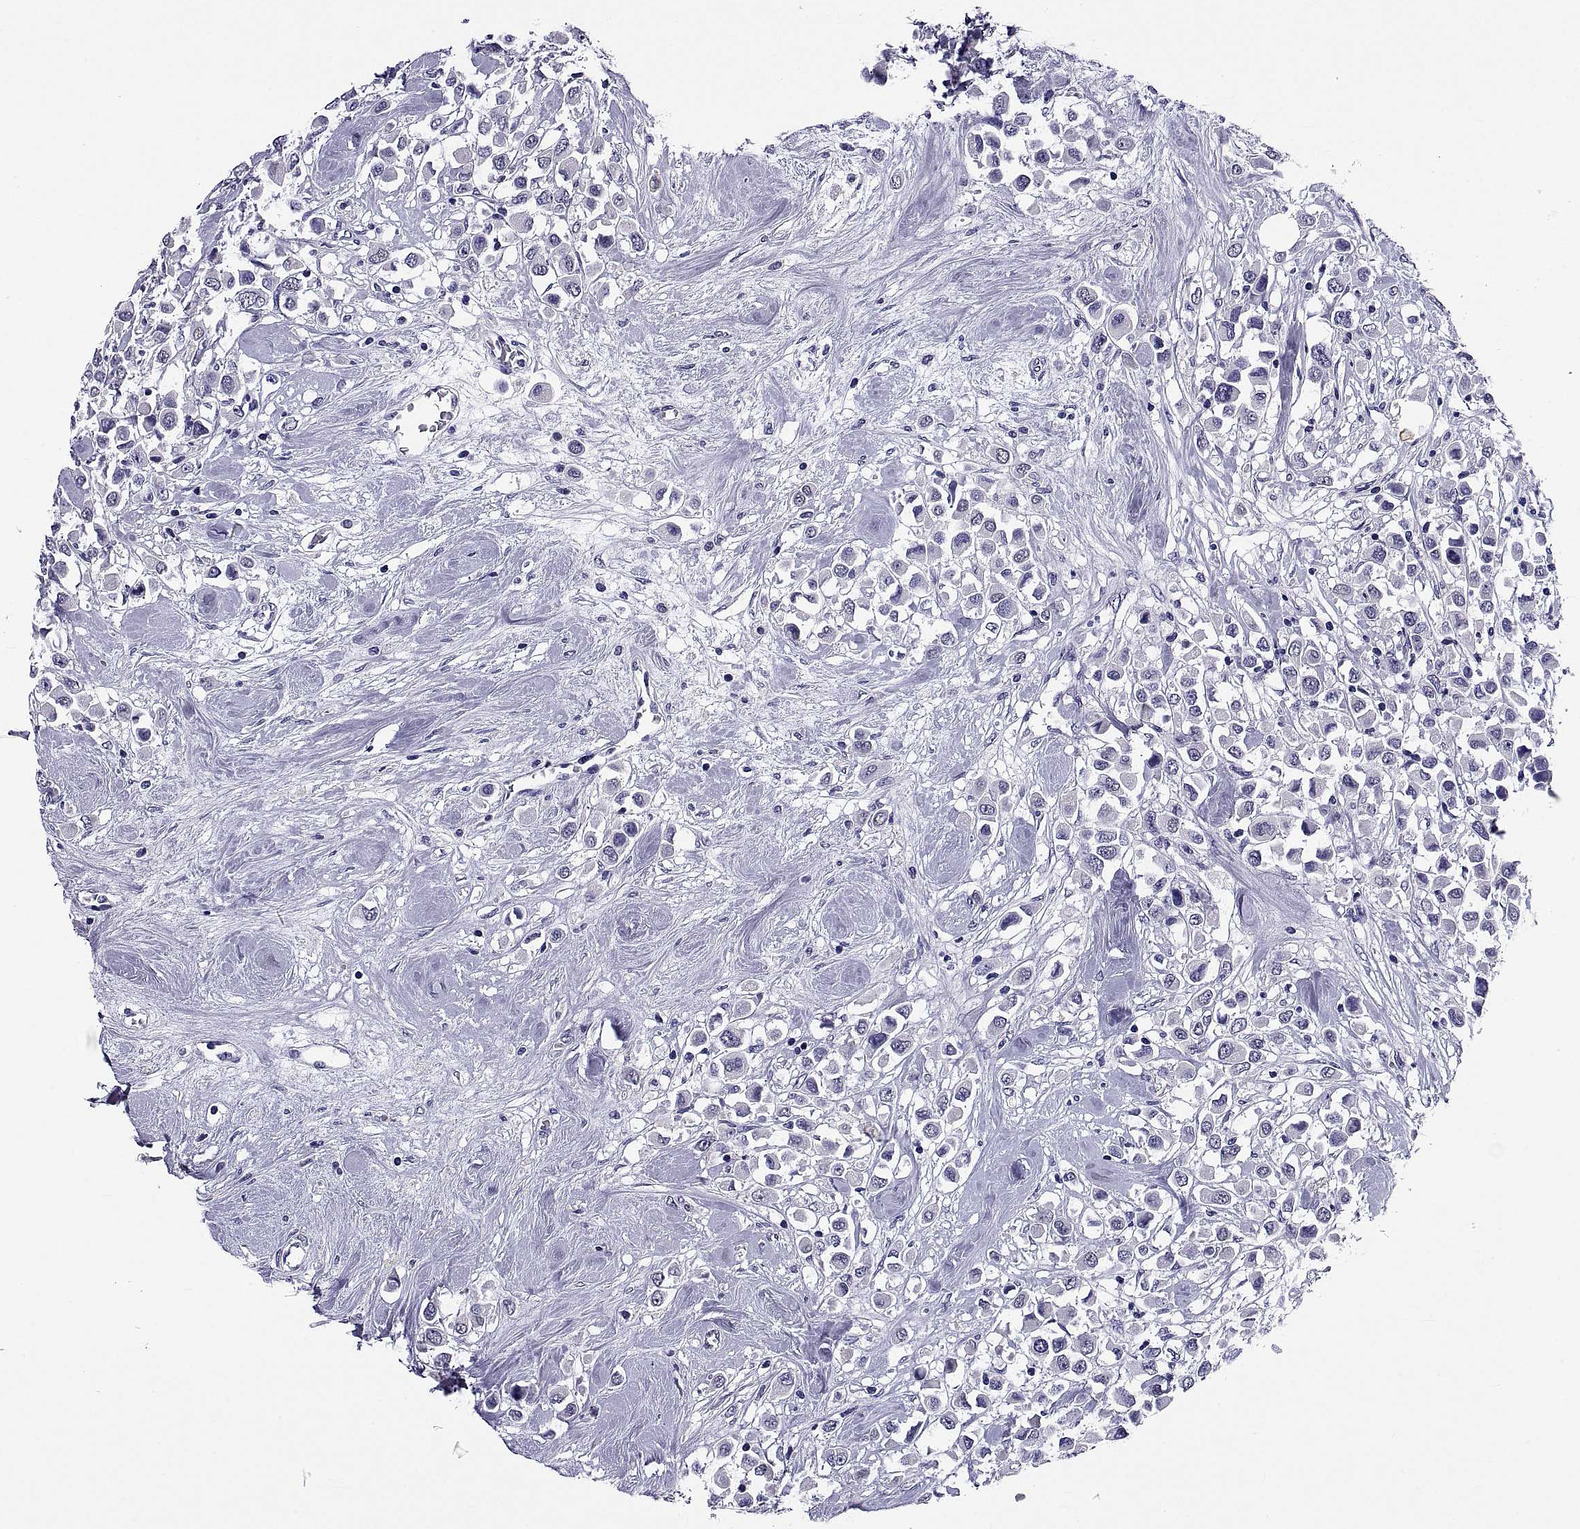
{"staining": {"intensity": "negative", "quantity": "none", "location": "none"}, "tissue": "breast cancer", "cell_type": "Tumor cells", "image_type": "cancer", "snomed": [{"axis": "morphology", "description": "Duct carcinoma"}, {"axis": "topography", "description": "Breast"}], "caption": "IHC photomicrograph of neoplastic tissue: intraductal carcinoma (breast) stained with DAB (3,3'-diaminobenzidine) displays no significant protein positivity in tumor cells. Nuclei are stained in blue.", "gene": "TGFBR3L", "patient": {"sex": "female", "age": 61}}